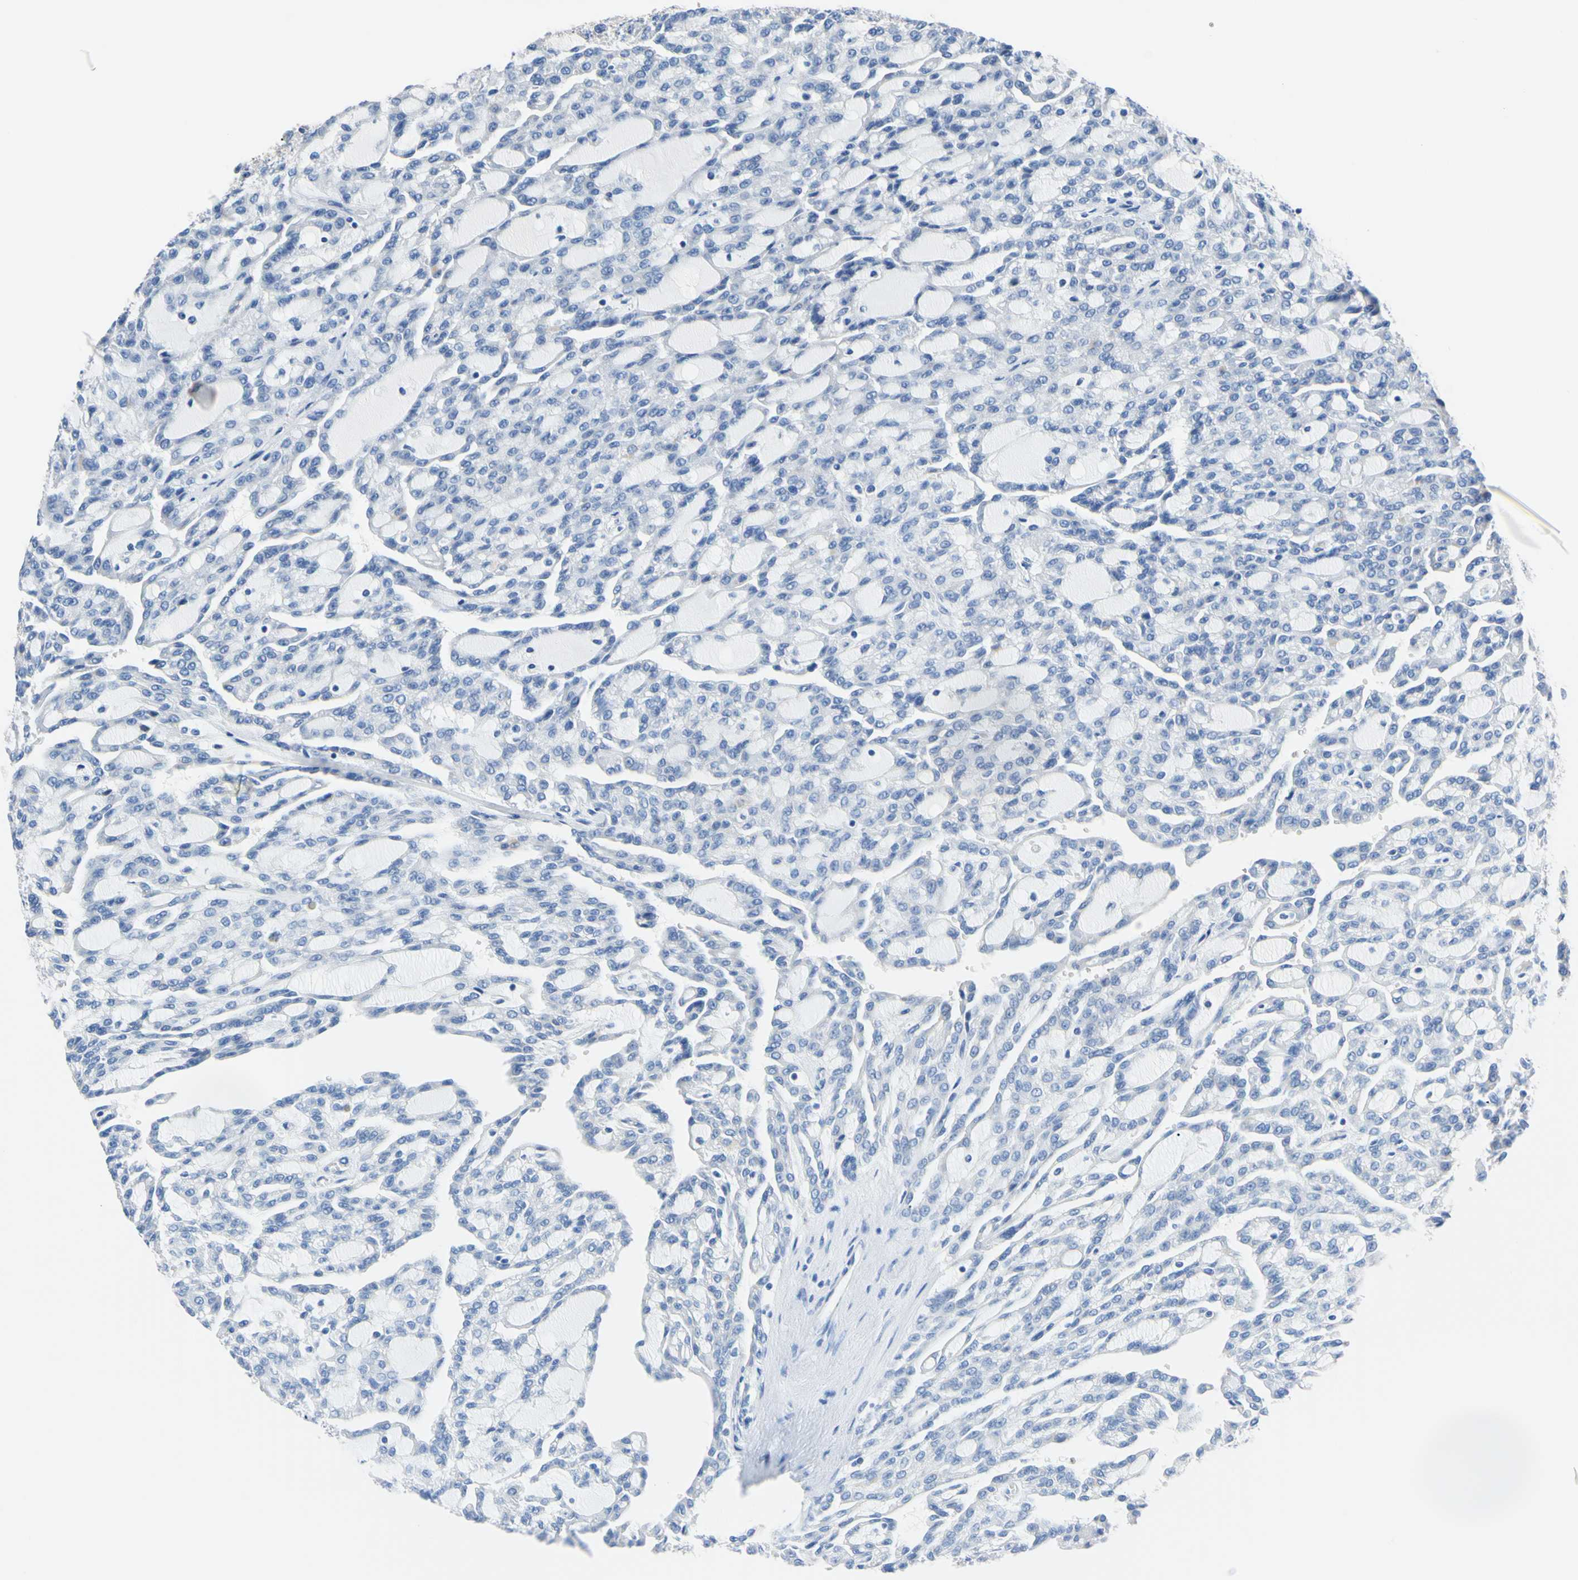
{"staining": {"intensity": "negative", "quantity": "none", "location": "none"}, "tissue": "renal cancer", "cell_type": "Tumor cells", "image_type": "cancer", "snomed": [{"axis": "morphology", "description": "Adenocarcinoma, NOS"}, {"axis": "topography", "description": "Kidney"}], "caption": "High power microscopy image of an immunohistochemistry (IHC) histopathology image of renal cancer, revealing no significant expression in tumor cells. The staining was performed using DAB (3,3'-diaminobenzidine) to visualize the protein expression in brown, while the nuclei were stained in blue with hematoxylin (Magnification: 20x).", "gene": "PNKD", "patient": {"sex": "male", "age": 63}}